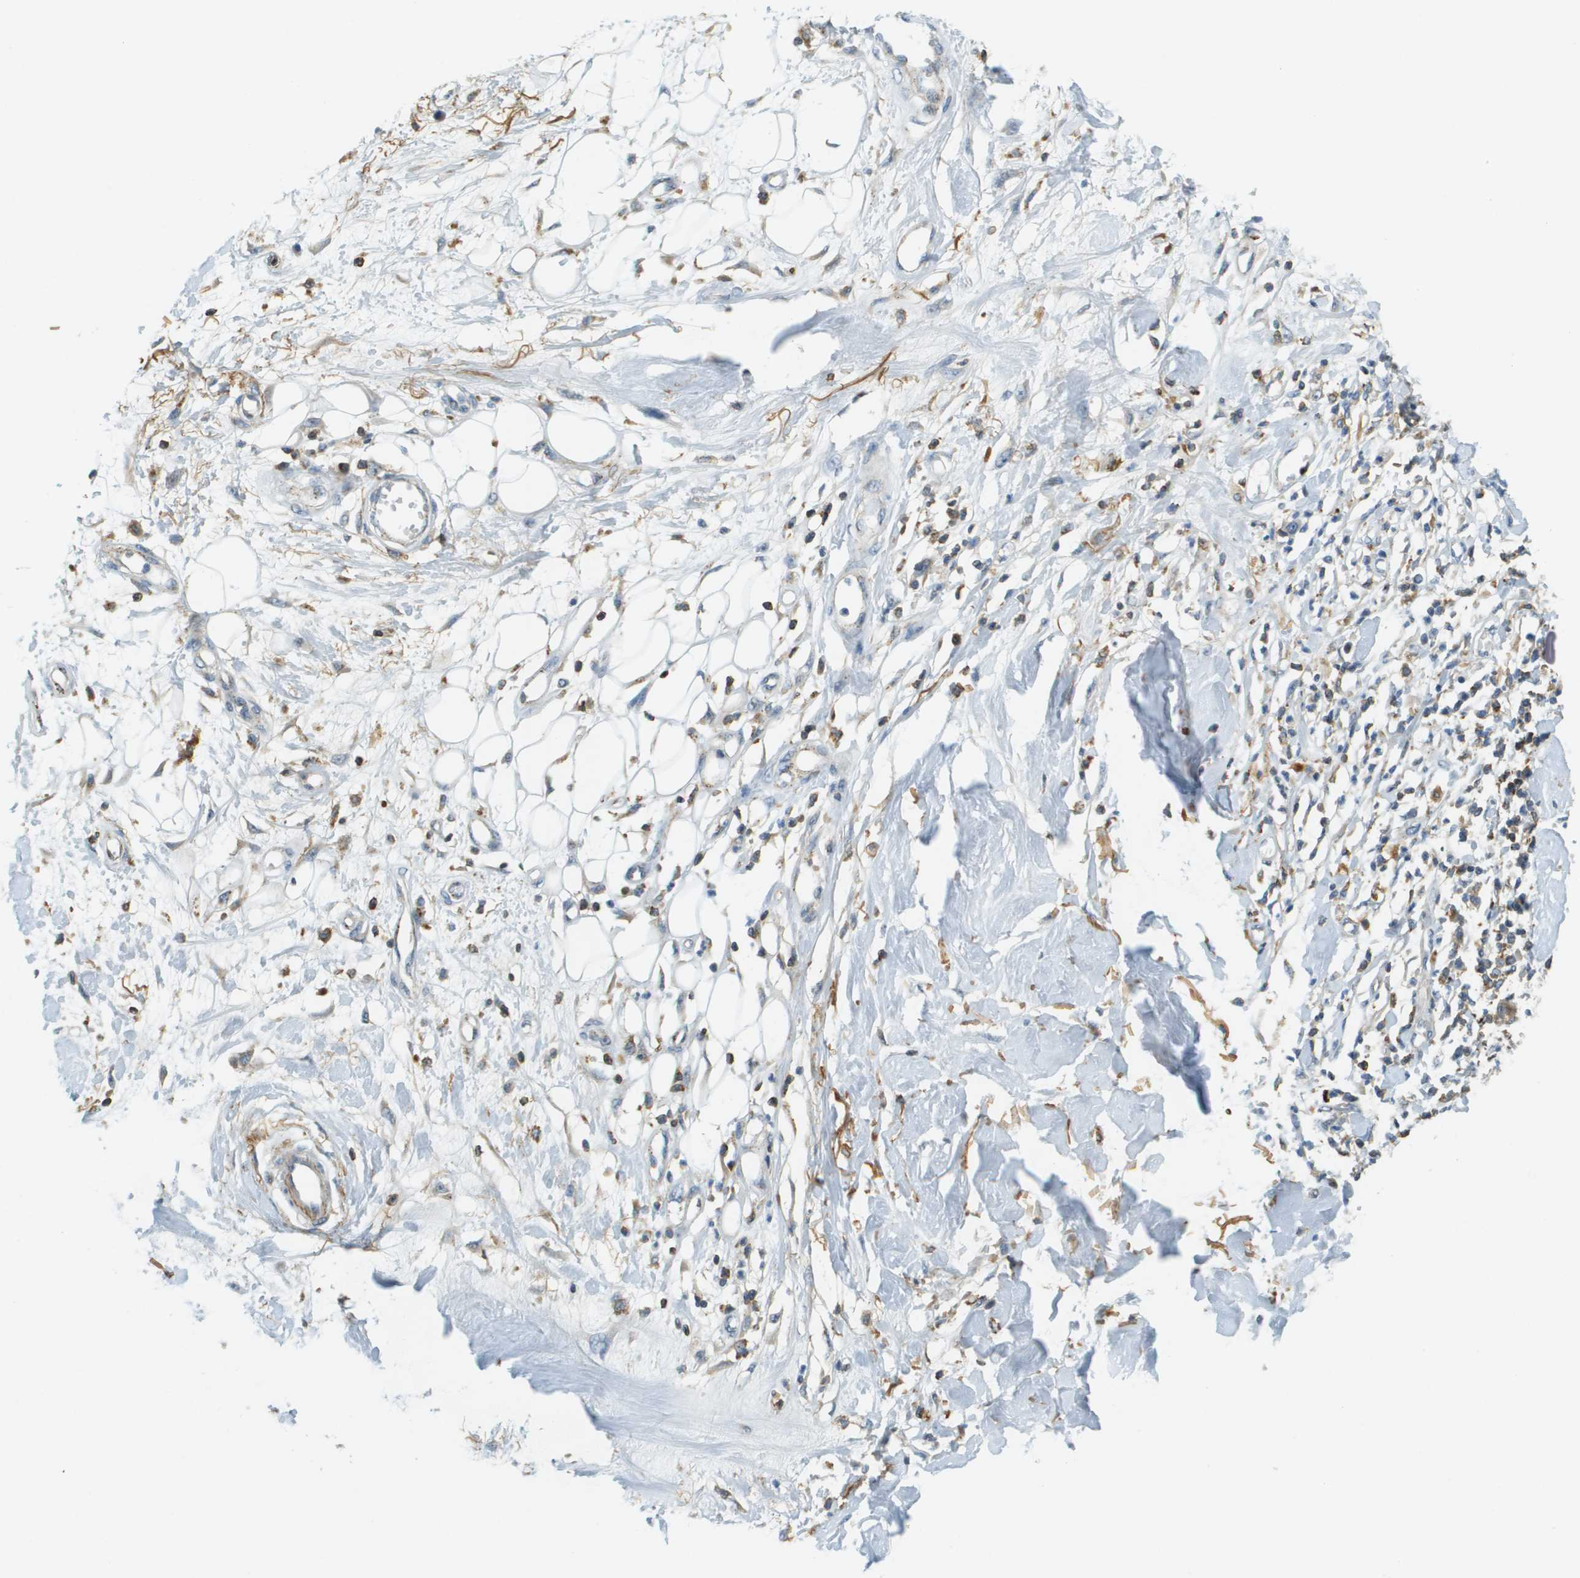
{"staining": {"intensity": "negative", "quantity": "none", "location": "none"}, "tissue": "adipose tissue", "cell_type": "Adipocytes", "image_type": "normal", "snomed": [{"axis": "morphology", "description": "Normal tissue, NOS"}, {"axis": "morphology", "description": "Squamous cell carcinoma, NOS"}, {"axis": "topography", "description": "Skin"}, {"axis": "topography", "description": "Peripheral nerve tissue"}], "caption": "Immunohistochemical staining of unremarkable human adipose tissue demonstrates no significant positivity in adipocytes.", "gene": "PLBD2", "patient": {"sex": "male", "age": 83}}